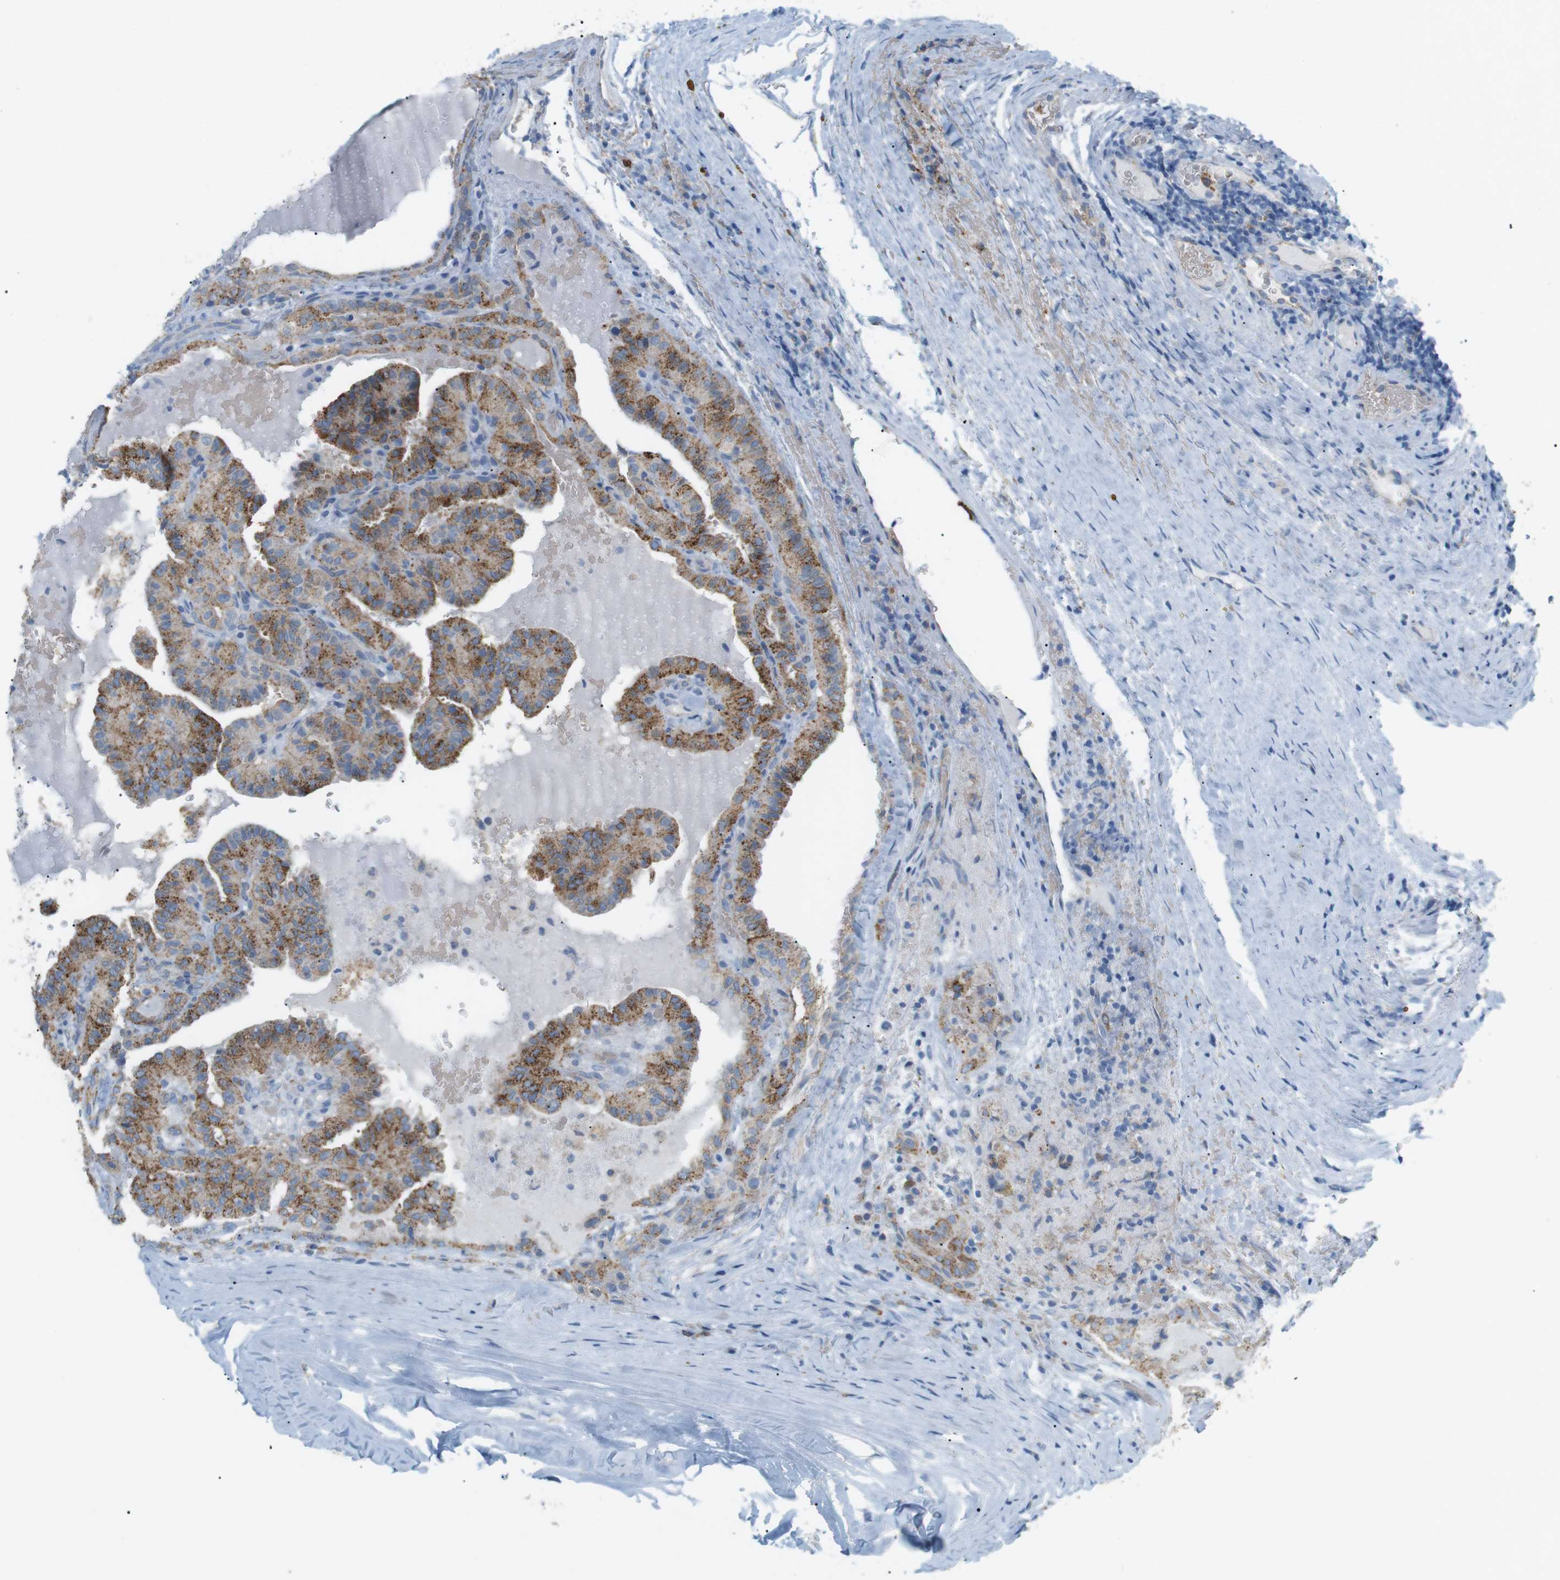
{"staining": {"intensity": "moderate", "quantity": ">75%", "location": "cytoplasmic/membranous"}, "tissue": "thyroid cancer", "cell_type": "Tumor cells", "image_type": "cancer", "snomed": [{"axis": "morphology", "description": "Papillary adenocarcinoma, NOS"}, {"axis": "topography", "description": "Thyroid gland"}], "caption": "Thyroid cancer (papillary adenocarcinoma) was stained to show a protein in brown. There is medium levels of moderate cytoplasmic/membranous expression in approximately >75% of tumor cells.", "gene": "VAMP1", "patient": {"sex": "male", "age": 77}}